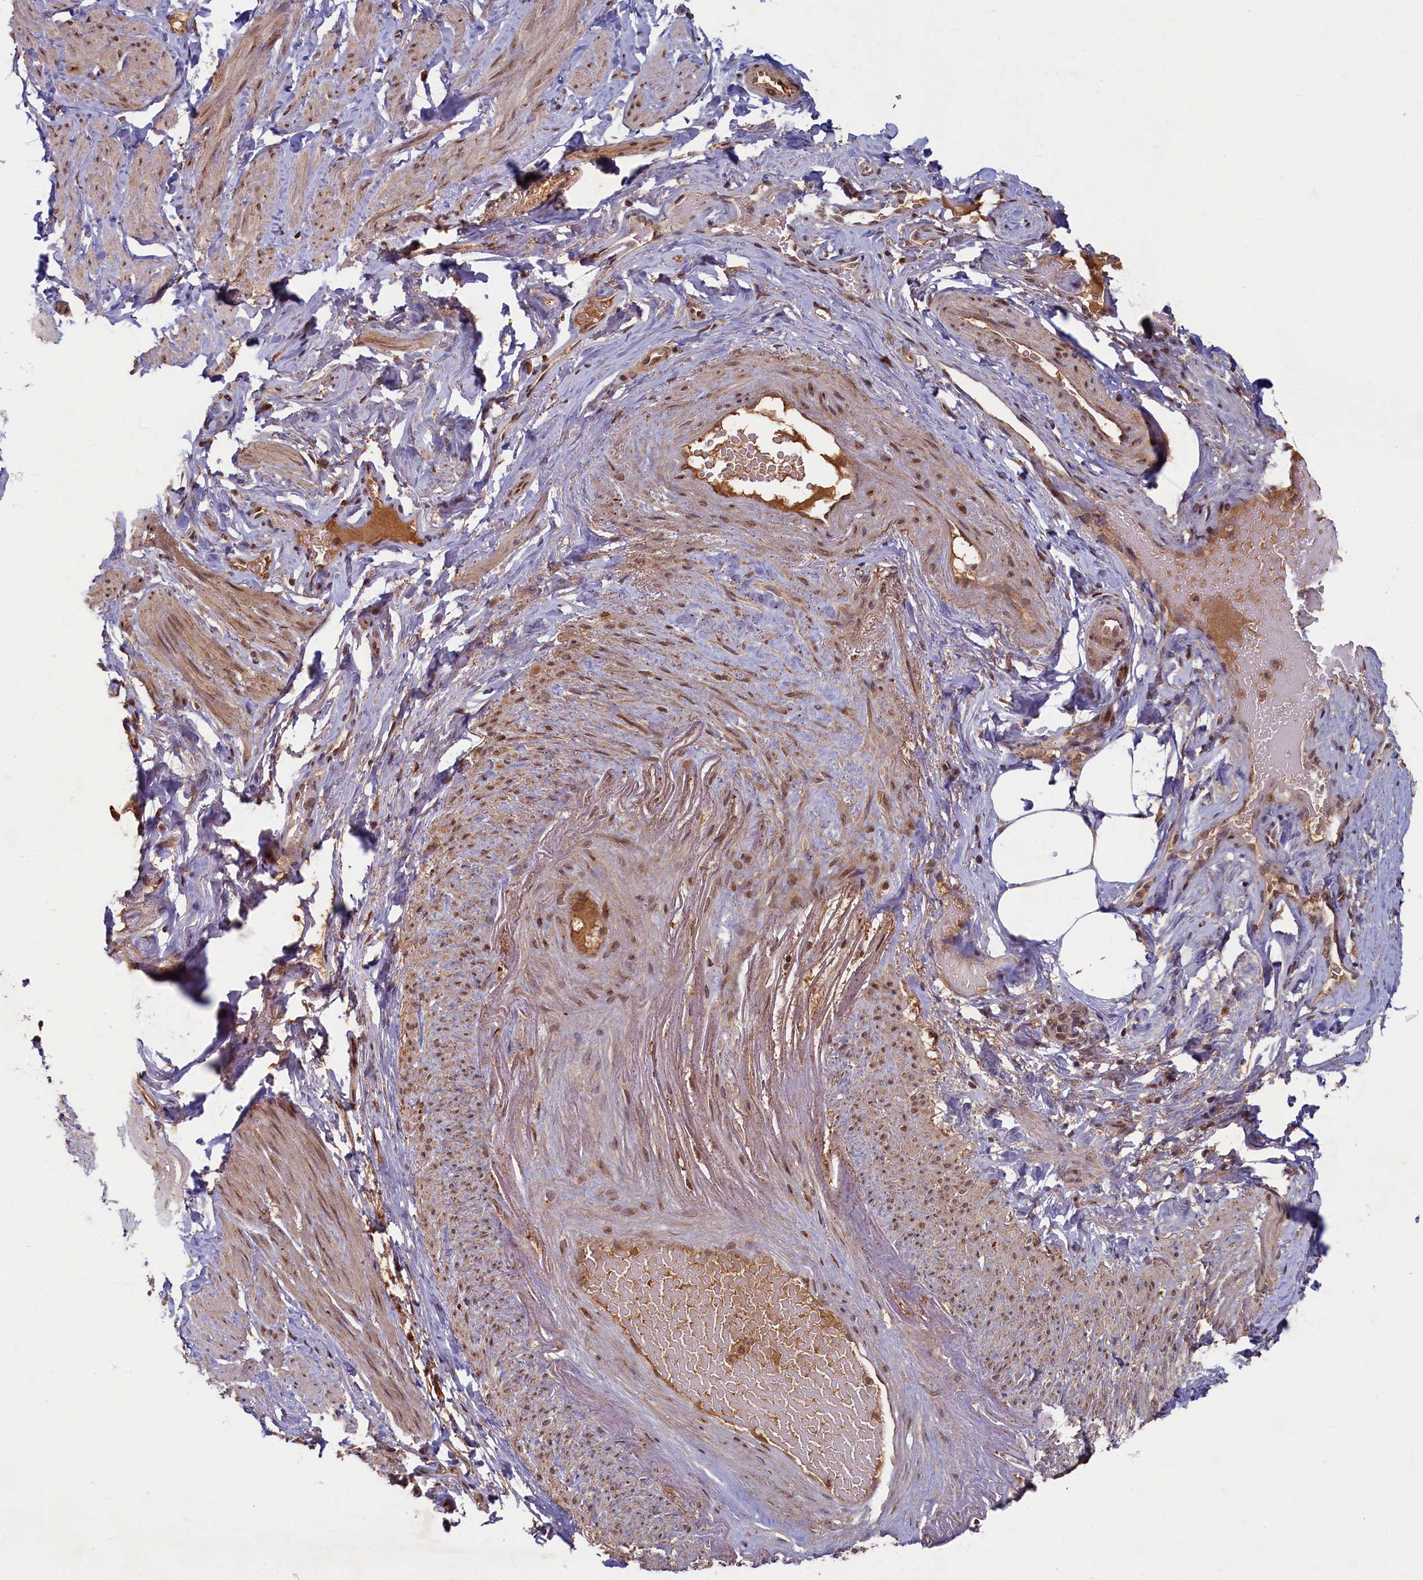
{"staining": {"intensity": "moderate", "quantity": "25%-75%", "location": "cytoplasmic/membranous,nuclear"}, "tissue": "smooth muscle", "cell_type": "Smooth muscle cells", "image_type": "normal", "snomed": [{"axis": "morphology", "description": "Normal tissue, NOS"}, {"axis": "topography", "description": "Smooth muscle"}, {"axis": "topography", "description": "Peripheral nerve tissue"}], "caption": "DAB (3,3'-diaminobenzidine) immunohistochemical staining of normal smooth muscle demonstrates moderate cytoplasmic/membranous,nuclear protein staining in about 25%-75% of smooth muscle cells.", "gene": "BRCA1", "patient": {"sex": "male", "age": 69}}